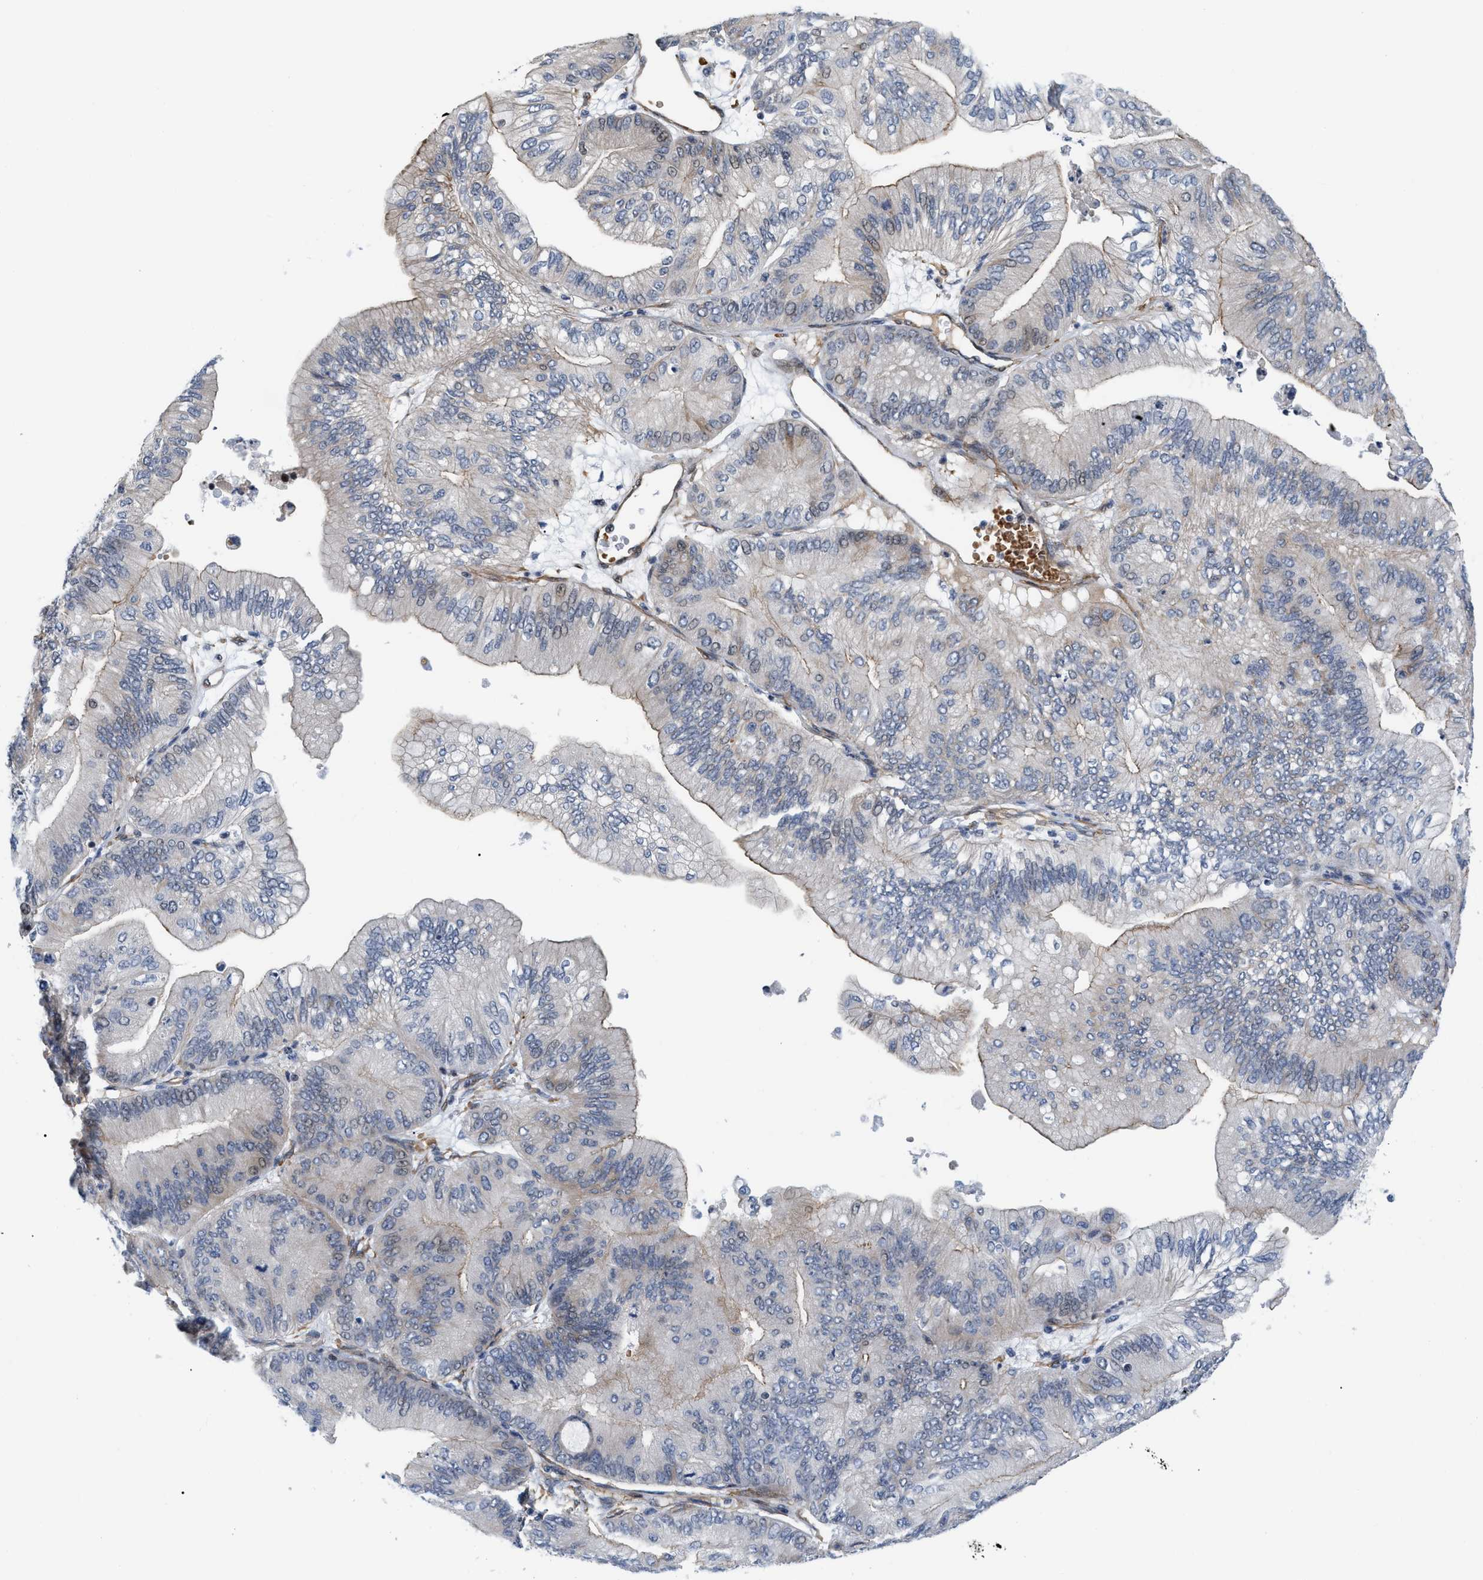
{"staining": {"intensity": "weak", "quantity": "<25%", "location": "cytoplasmic/membranous"}, "tissue": "ovarian cancer", "cell_type": "Tumor cells", "image_type": "cancer", "snomed": [{"axis": "morphology", "description": "Cystadenocarcinoma, mucinous, NOS"}, {"axis": "topography", "description": "Ovary"}], "caption": "High power microscopy image of an immunohistochemistry (IHC) micrograph of ovarian cancer, revealing no significant expression in tumor cells.", "gene": "GPRASP2", "patient": {"sex": "female", "age": 61}}